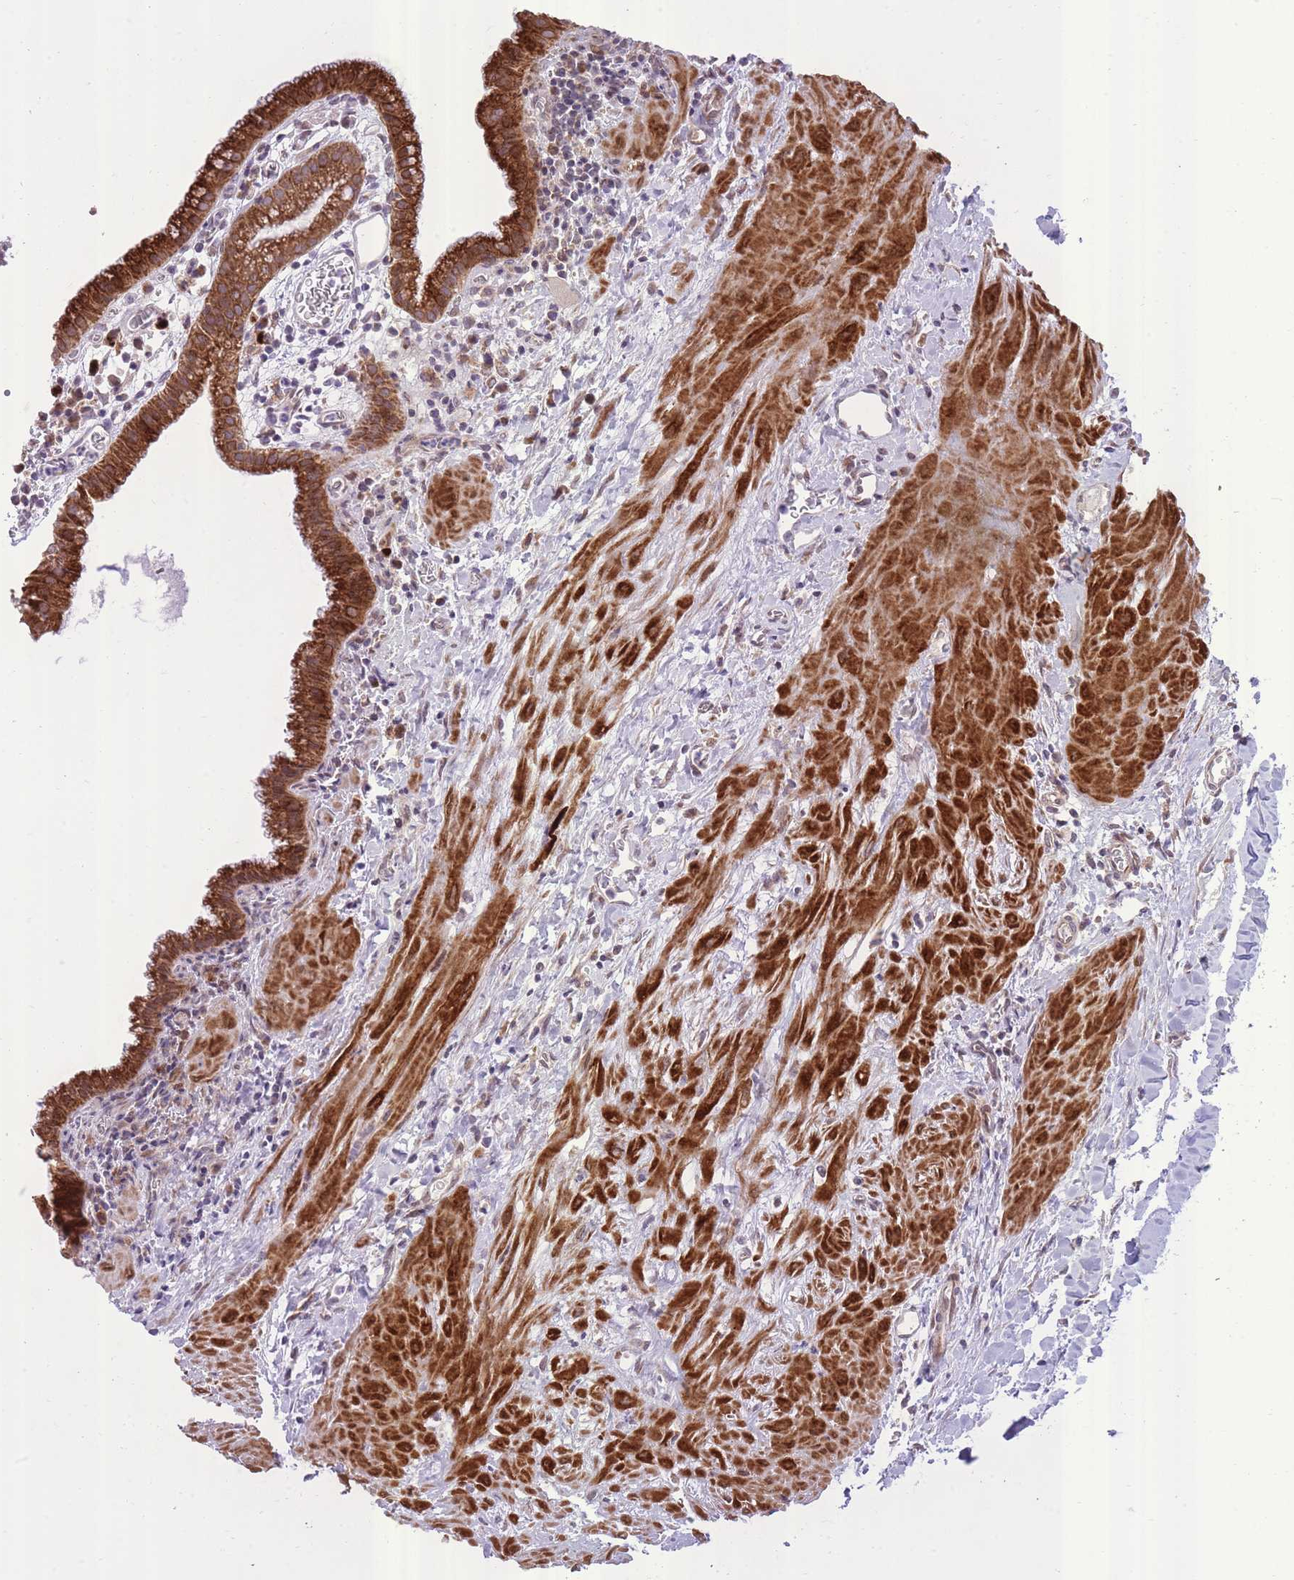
{"staining": {"intensity": "strong", "quantity": ">75%", "location": "cytoplasmic/membranous"}, "tissue": "gallbladder", "cell_type": "Glandular cells", "image_type": "normal", "snomed": [{"axis": "morphology", "description": "Normal tissue, NOS"}, {"axis": "topography", "description": "Gallbladder"}], "caption": "Protein staining demonstrates strong cytoplasmic/membranous staining in about >75% of glandular cells in normal gallbladder.", "gene": "SLC4A4", "patient": {"sex": "male", "age": 78}}